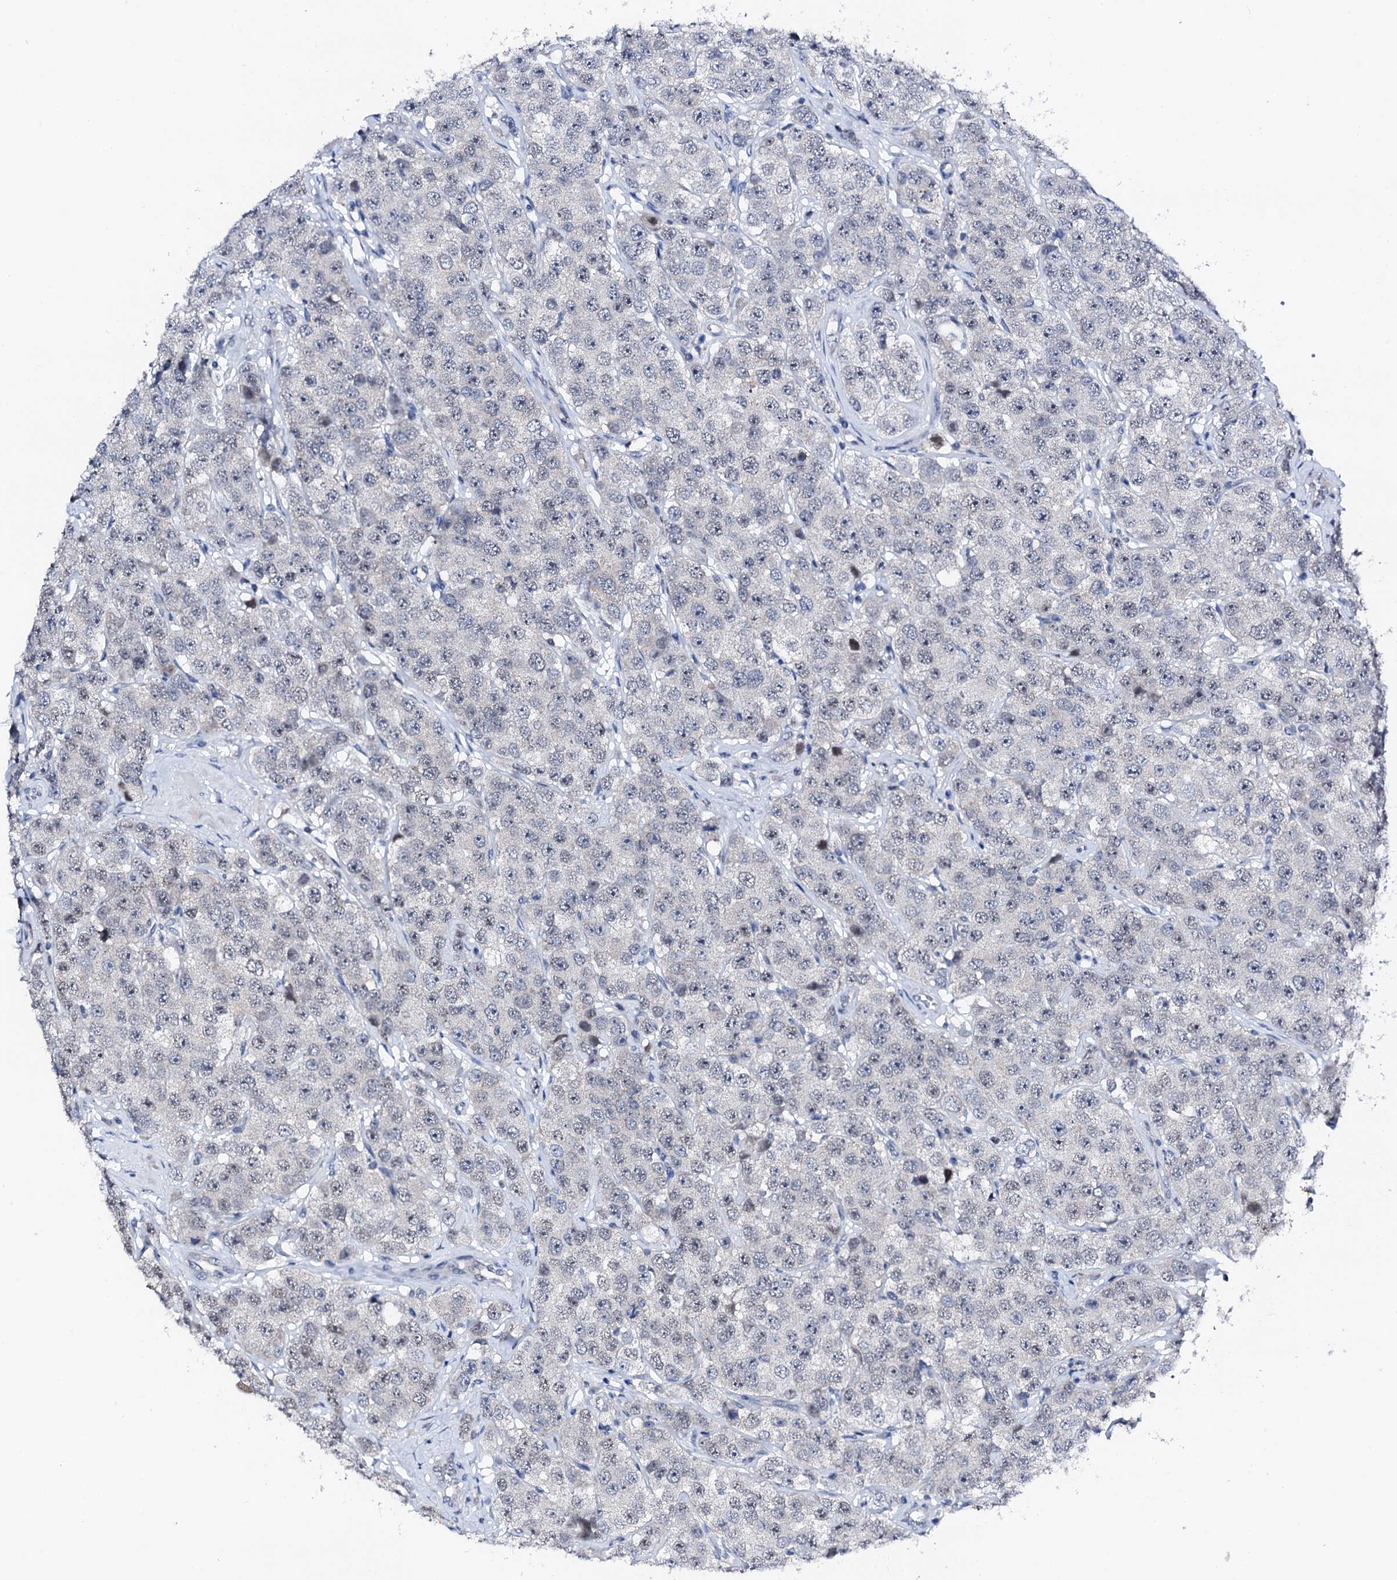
{"staining": {"intensity": "negative", "quantity": "none", "location": "none"}, "tissue": "testis cancer", "cell_type": "Tumor cells", "image_type": "cancer", "snomed": [{"axis": "morphology", "description": "Seminoma, NOS"}, {"axis": "topography", "description": "Testis"}], "caption": "This is an IHC micrograph of human testis cancer. There is no positivity in tumor cells.", "gene": "TRAFD1", "patient": {"sex": "male", "age": 28}}